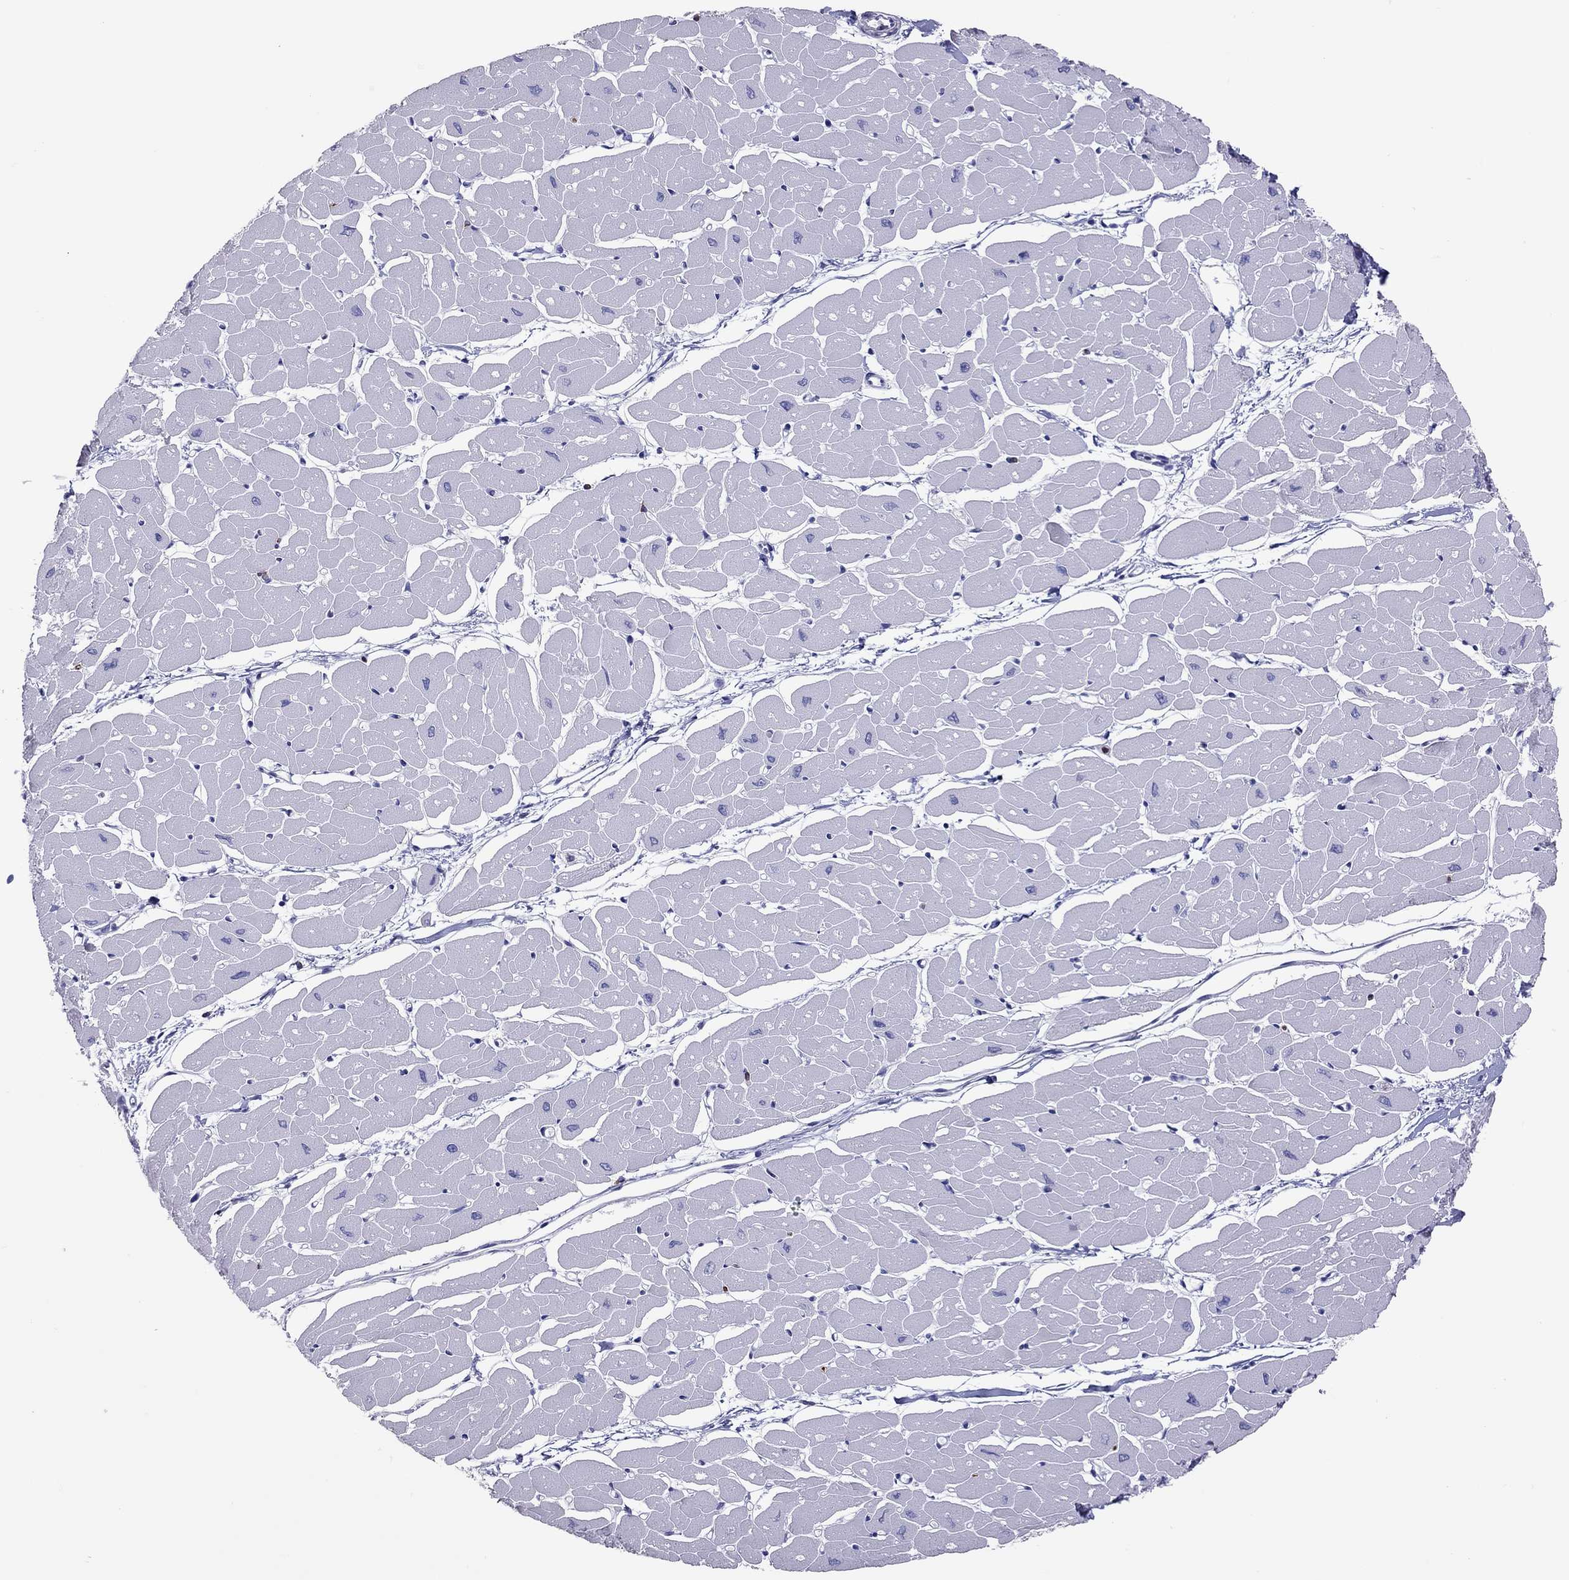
{"staining": {"intensity": "negative", "quantity": "none", "location": "none"}, "tissue": "heart muscle", "cell_type": "Cardiomyocytes", "image_type": "normal", "snomed": [{"axis": "morphology", "description": "Normal tissue, NOS"}, {"axis": "topography", "description": "Heart"}], "caption": "The photomicrograph exhibits no staining of cardiomyocytes in benign heart muscle. The staining is performed using DAB (3,3'-diaminobenzidine) brown chromogen with nuclei counter-stained in using hematoxylin.", "gene": "ENSG00000288637", "patient": {"sex": "male", "age": 57}}